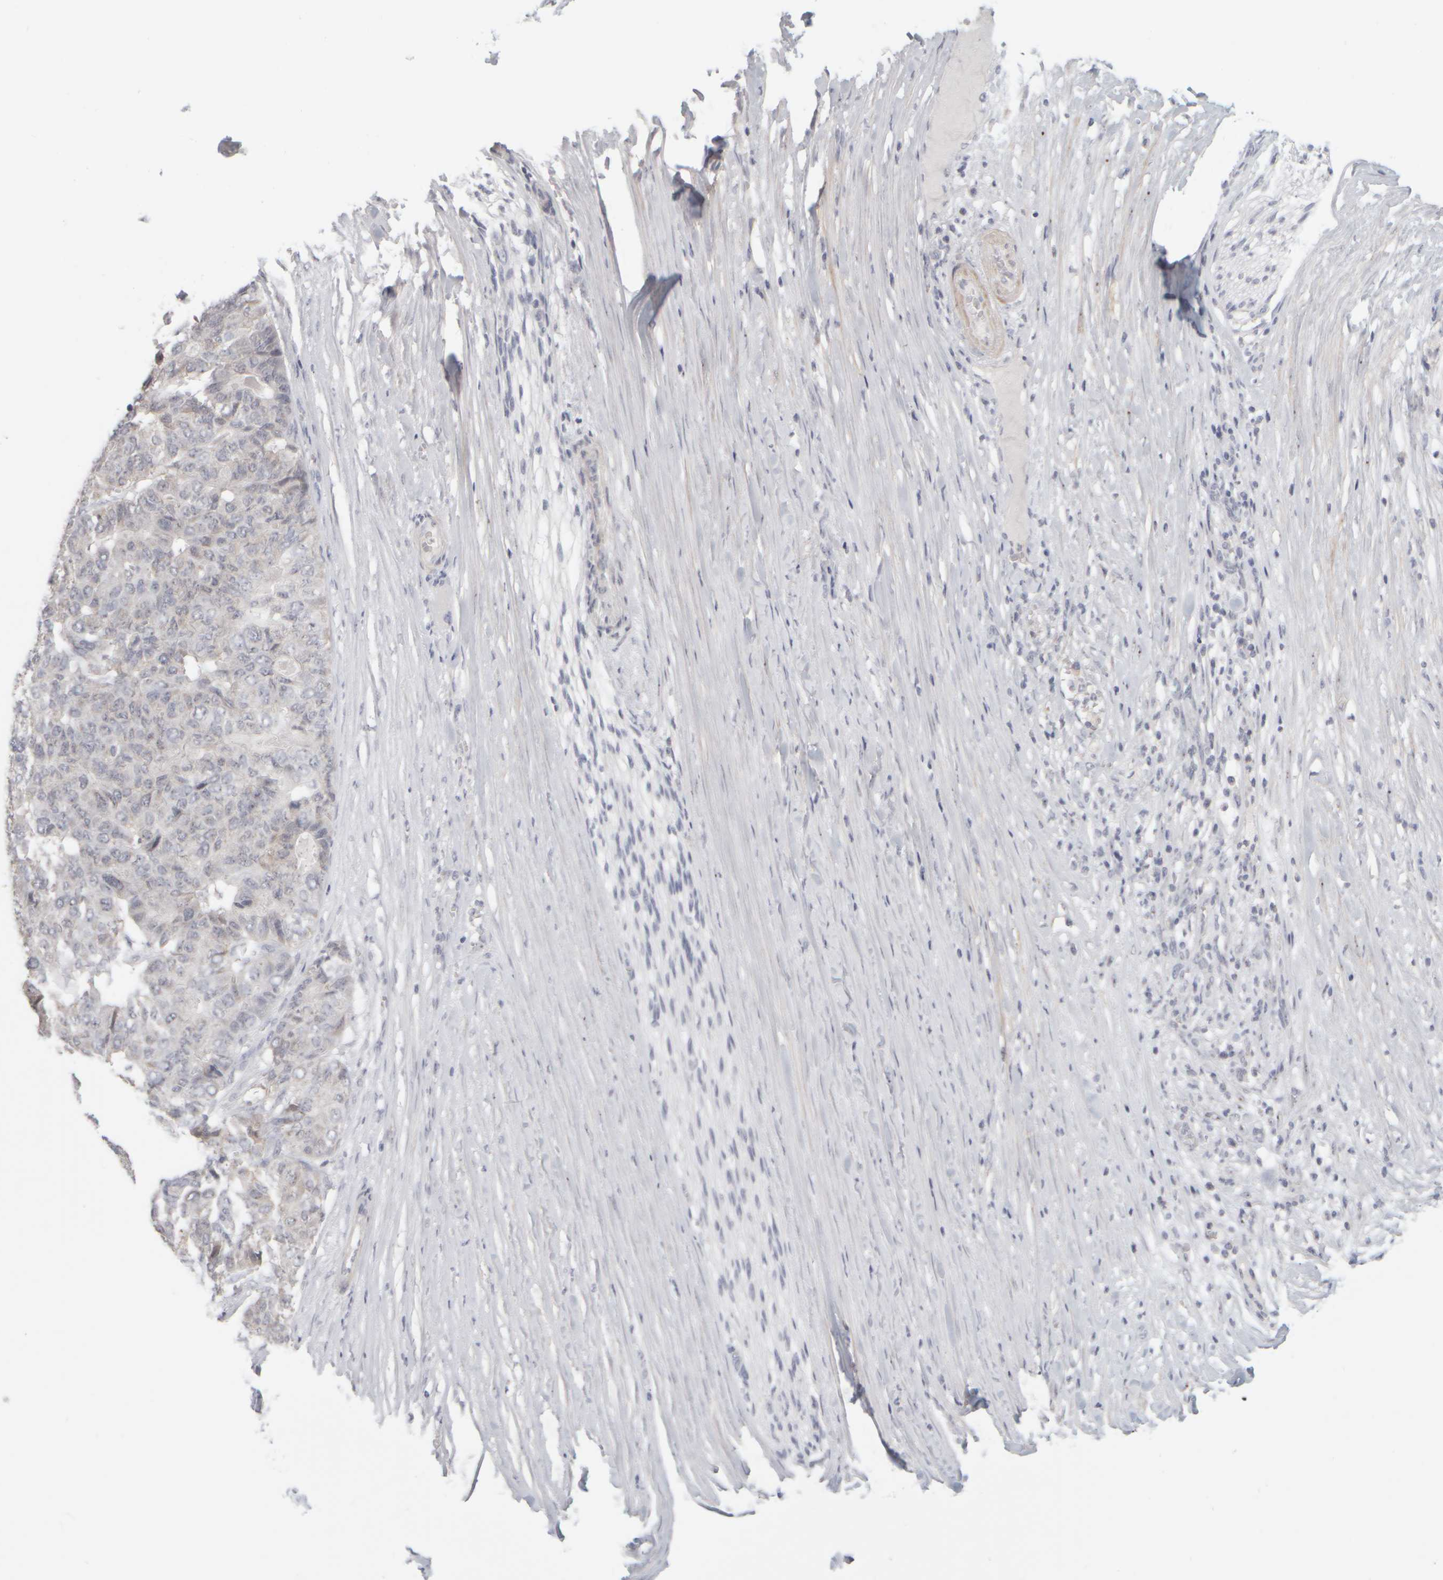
{"staining": {"intensity": "negative", "quantity": "none", "location": "none"}, "tissue": "pancreatic cancer", "cell_type": "Tumor cells", "image_type": "cancer", "snomed": [{"axis": "morphology", "description": "Adenocarcinoma, NOS"}, {"axis": "topography", "description": "Pancreas"}], "caption": "This is an IHC photomicrograph of human pancreatic cancer (adenocarcinoma). There is no positivity in tumor cells.", "gene": "DCXR", "patient": {"sex": "male", "age": 50}}